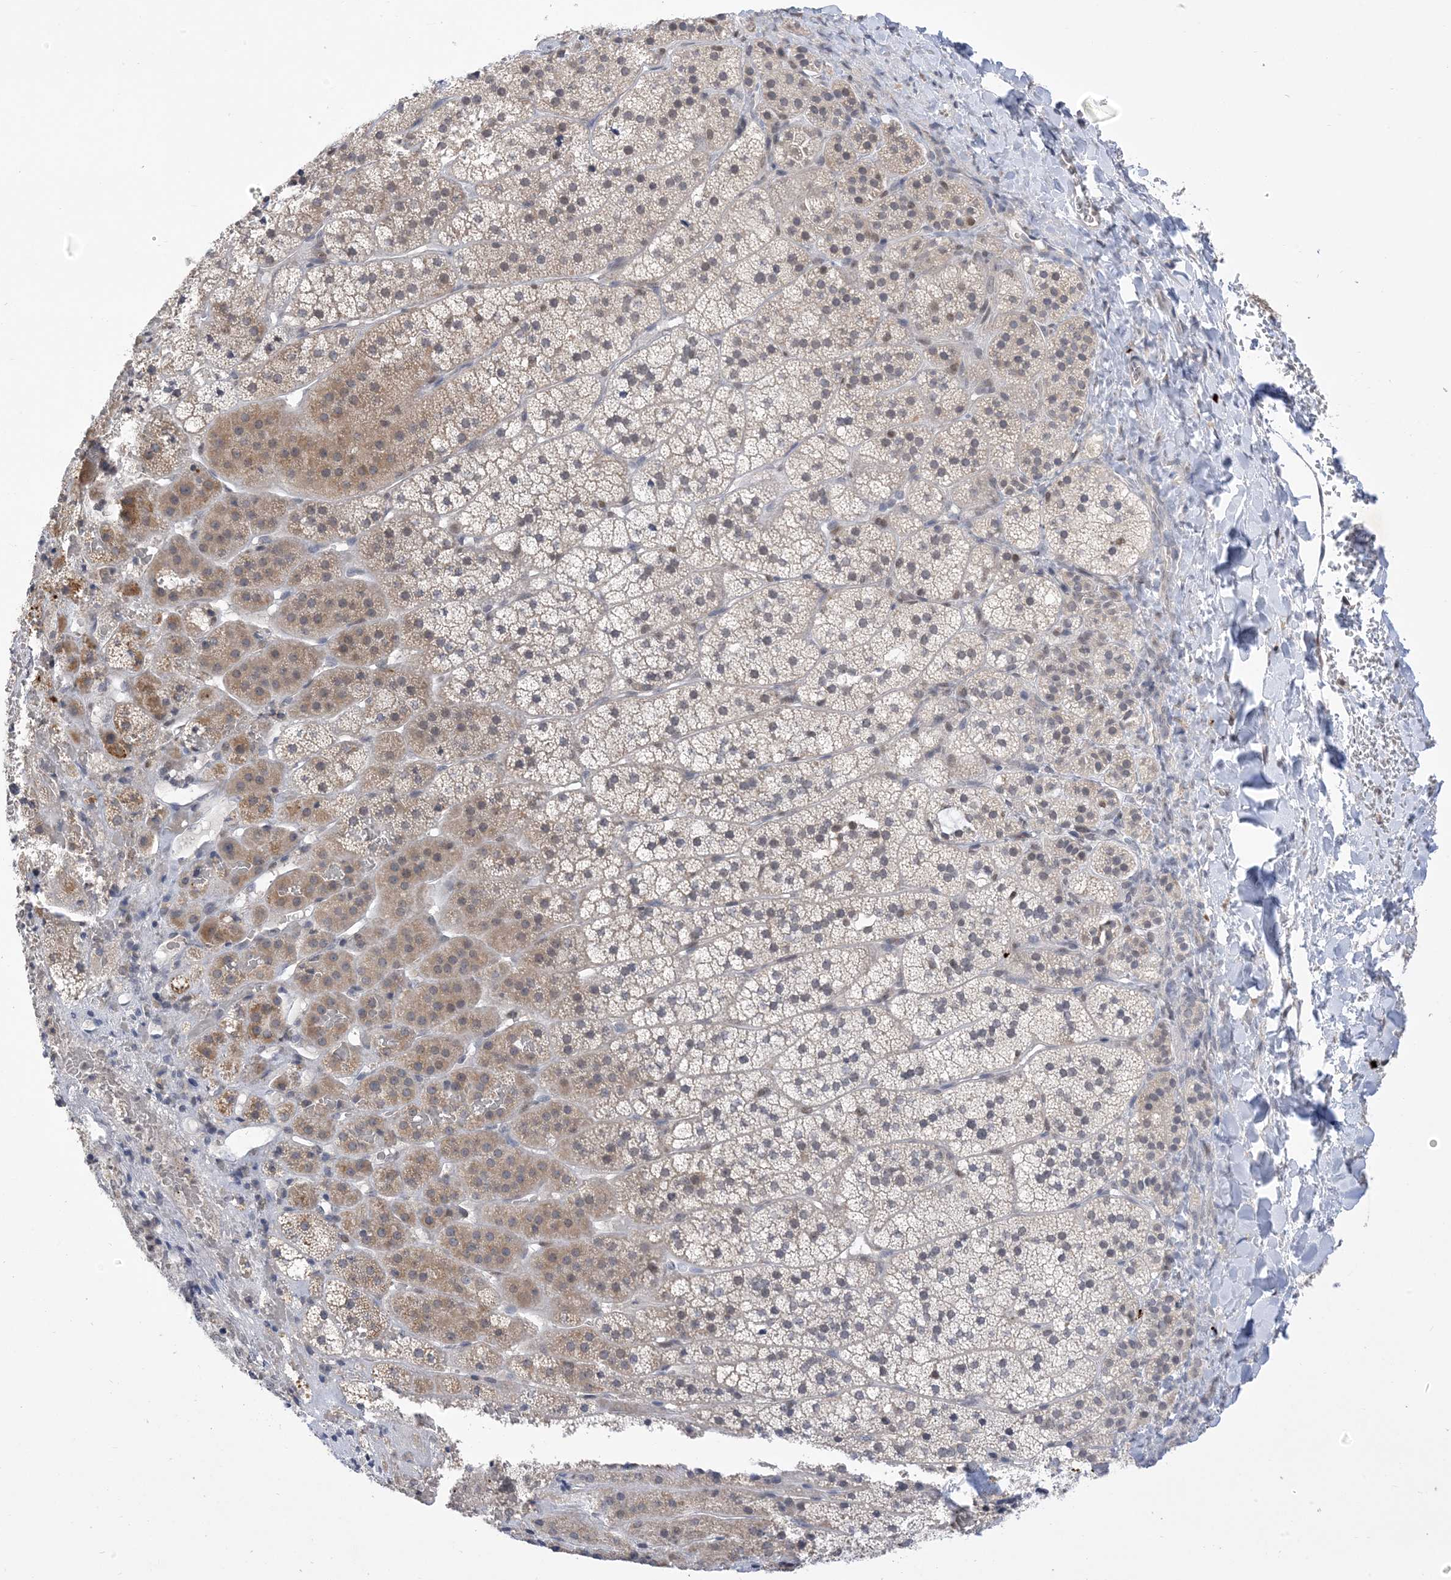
{"staining": {"intensity": "moderate", "quantity": "<25%", "location": "cytoplasmic/membranous,nuclear"}, "tissue": "adrenal gland", "cell_type": "Glandular cells", "image_type": "normal", "snomed": [{"axis": "morphology", "description": "Normal tissue, NOS"}, {"axis": "topography", "description": "Adrenal gland"}], "caption": "Adrenal gland stained with immunohistochemistry exhibits moderate cytoplasmic/membranous,nuclear positivity in approximately <25% of glandular cells. (DAB IHC with brightfield microscopy, high magnification).", "gene": "RANBP9", "patient": {"sex": "female", "age": 44}}